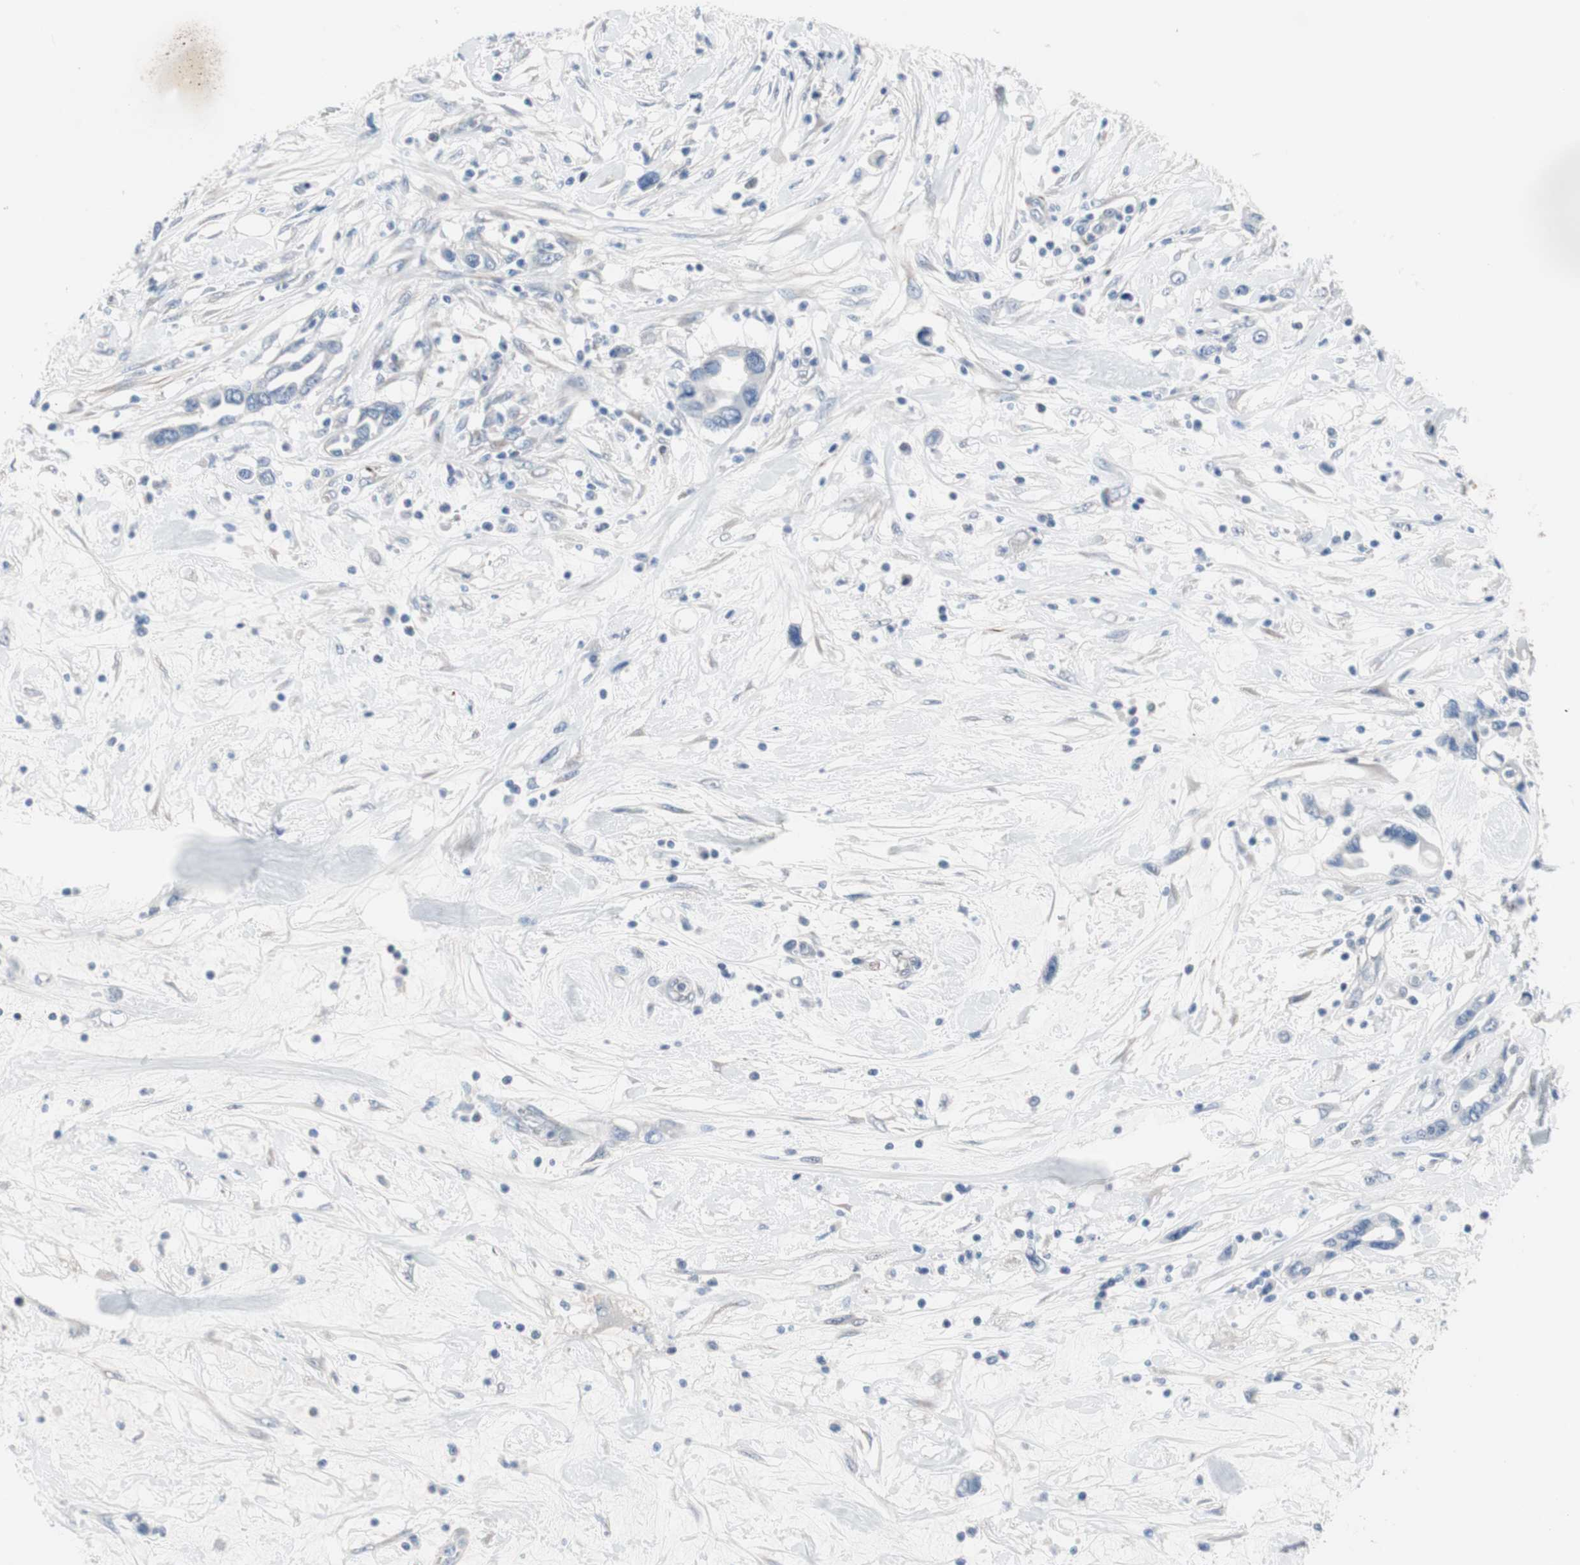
{"staining": {"intensity": "negative", "quantity": "none", "location": "none"}, "tissue": "pancreatic cancer", "cell_type": "Tumor cells", "image_type": "cancer", "snomed": [{"axis": "morphology", "description": "Adenocarcinoma, NOS"}, {"axis": "topography", "description": "Pancreas"}], "caption": "Pancreatic adenocarcinoma stained for a protein using immunohistochemistry shows no positivity tumor cells.", "gene": "ULBP1", "patient": {"sex": "female", "age": 57}}